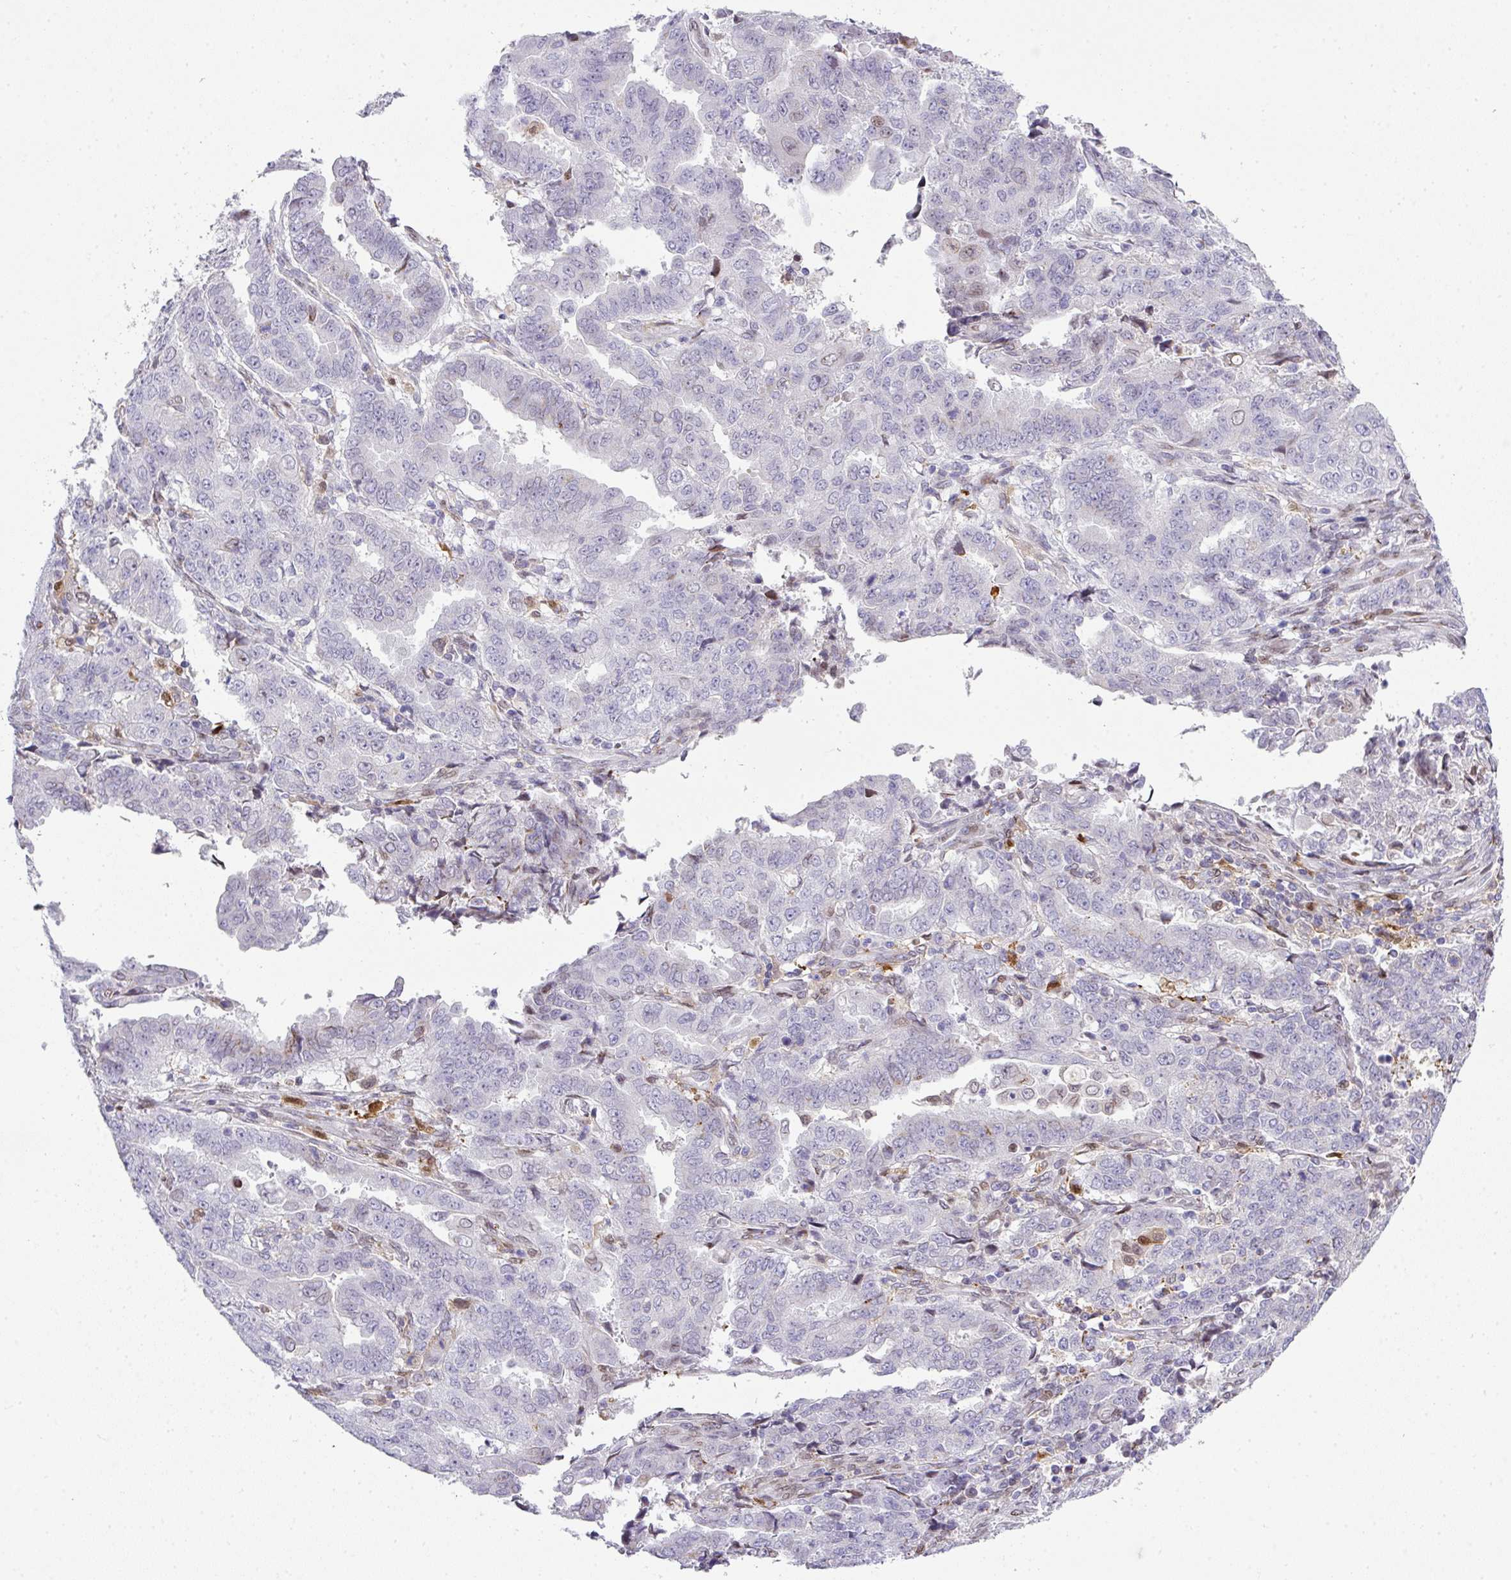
{"staining": {"intensity": "negative", "quantity": "none", "location": "none"}, "tissue": "endometrial cancer", "cell_type": "Tumor cells", "image_type": "cancer", "snomed": [{"axis": "morphology", "description": "Adenocarcinoma, NOS"}, {"axis": "topography", "description": "Endometrium"}], "caption": "This is an immunohistochemistry photomicrograph of human adenocarcinoma (endometrial). There is no positivity in tumor cells.", "gene": "PLK1", "patient": {"sex": "female", "age": 50}}